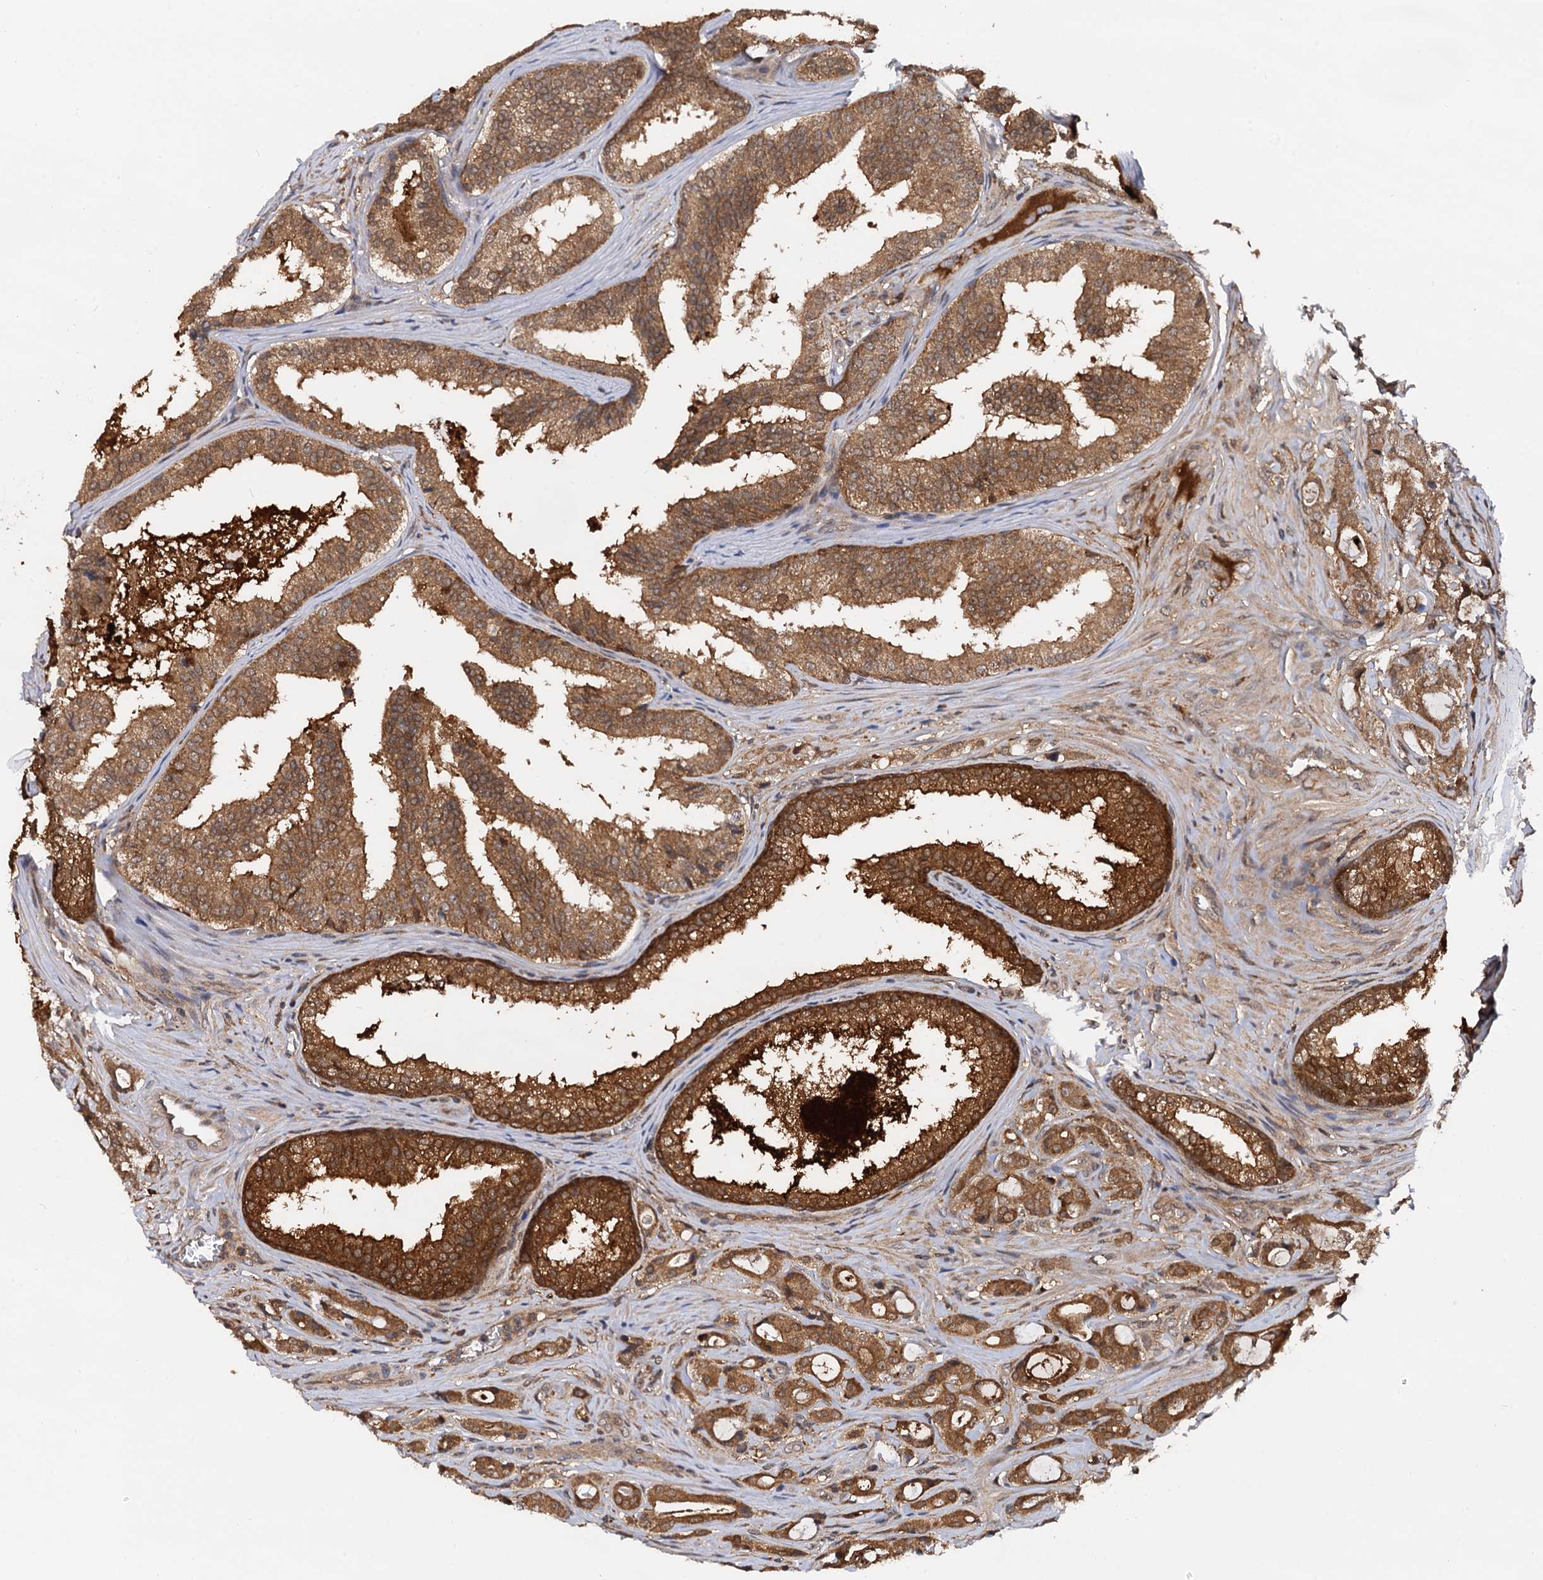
{"staining": {"intensity": "moderate", "quantity": ">75%", "location": "cytoplasmic/membranous"}, "tissue": "prostate cancer", "cell_type": "Tumor cells", "image_type": "cancer", "snomed": [{"axis": "morphology", "description": "Adenocarcinoma, High grade"}, {"axis": "topography", "description": "Prostate"}], "caption": "This image exhibits immunohistochemistry staining of human prostate adenocarcinoma (high-grade), with medium moderate cytoplasmic/membranous positivity in about >75% of tumor cells.", "gene": "SELENOP", "patient": {"sex": "male", "age": 63}}